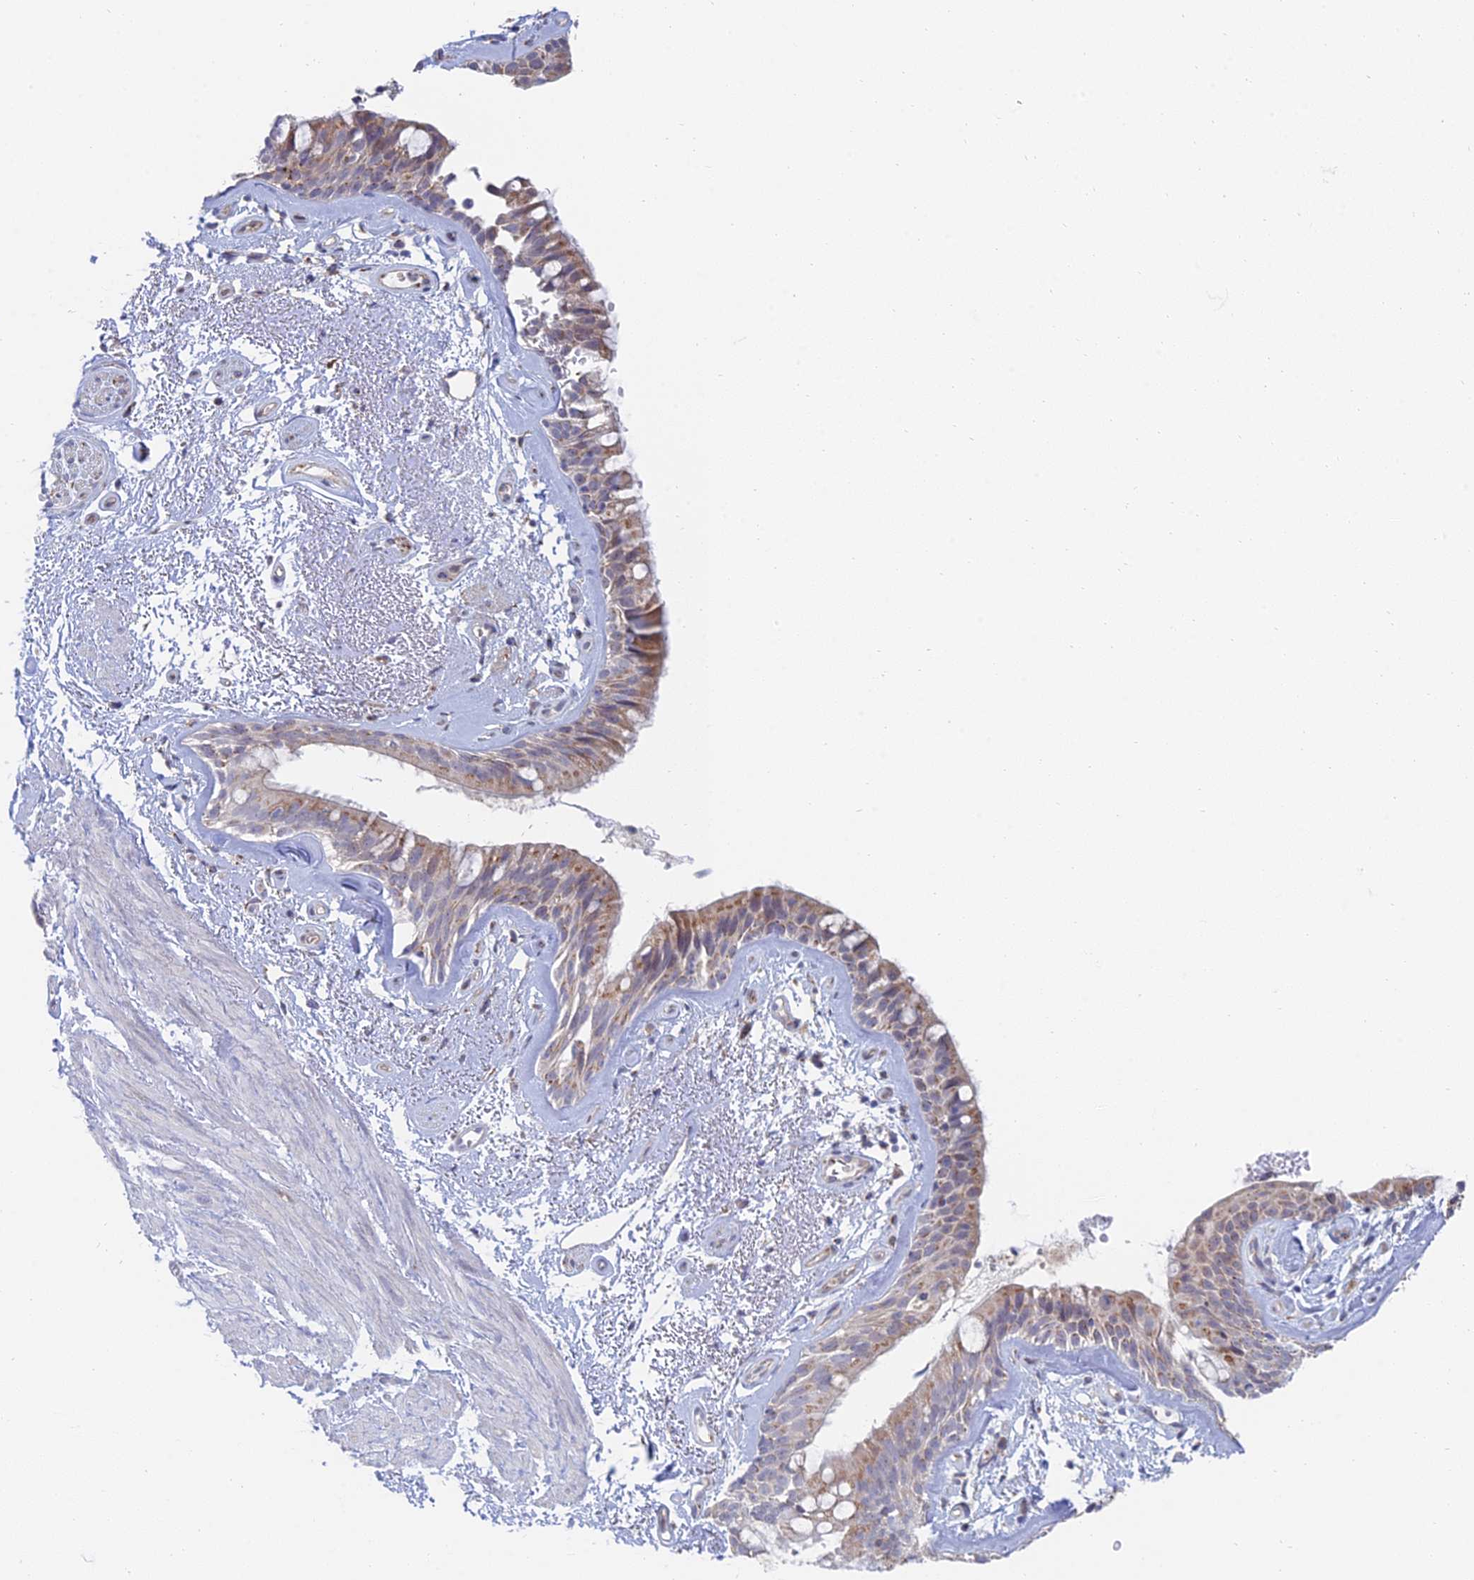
{"staining": {"intensity": "moderate", "quantity": "25%-75%", "location": "cytoplasmic/membranous"}, "tissue": "bronchus", "cell_type": "Respiratory epithelial cells", "image_type": "normal", "snomed": [{"axis": "morphology", "description": "Normal tissue, NOS"}, {"axis": "topography", "description": "Cartilage tissue"}, {"axis": "topography", "description": "Bronchus"}], "caption": "A medium amount of moderate cytoplasmic/membranous expression is seen in approximately 25%-75% of respiratory epithelial cells in benign bronchus. (brown staining indicates protein expression, while blue staining denotes nuclei).", "gene": "ENSG00000267561", "patient": {"sex": "female", "age": 66}}